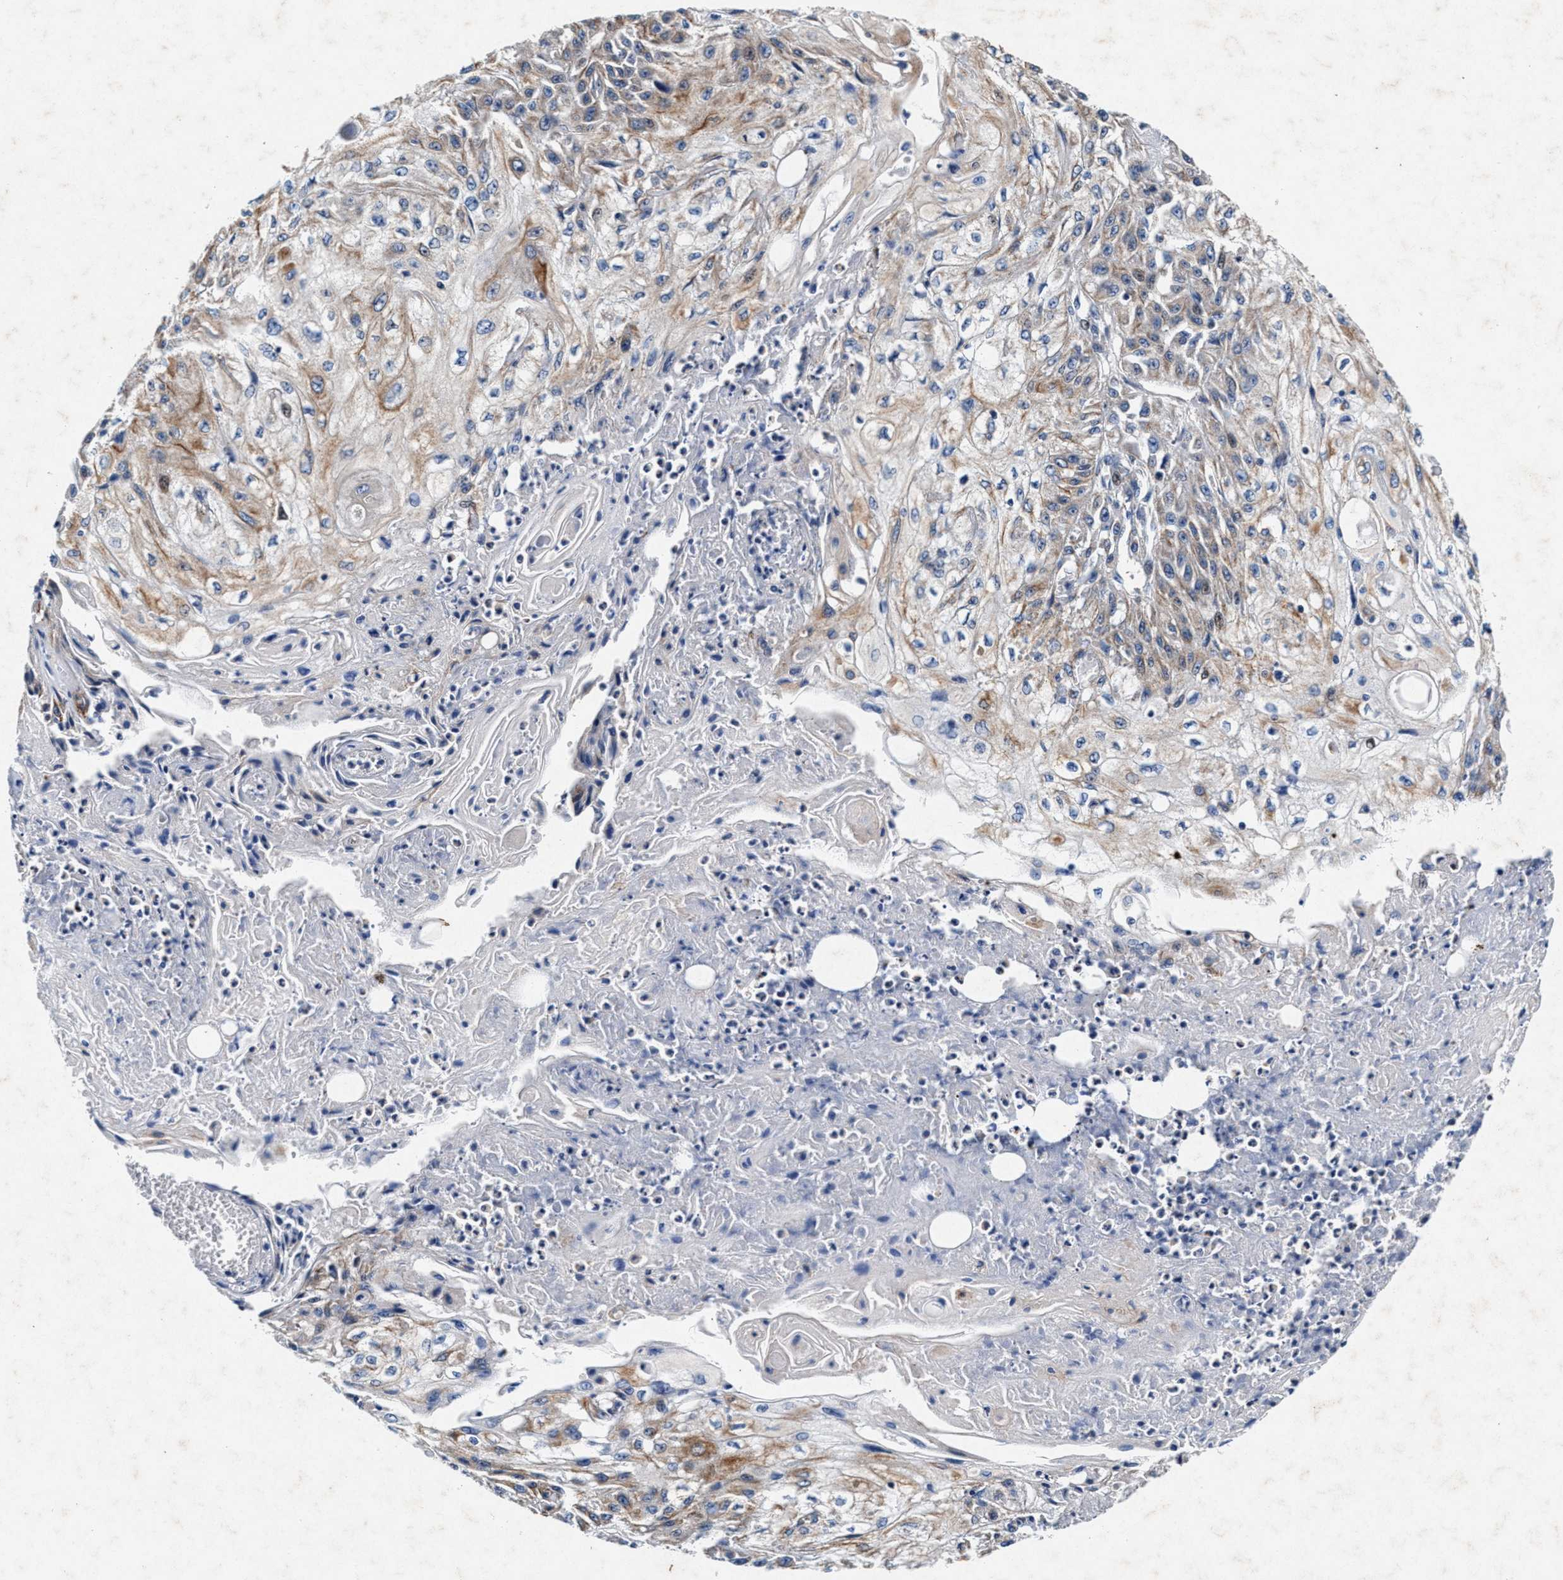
{"staining": {"intensity": "weak", "quantity": ">75%", "location": "cytoplasmic/membranous"}, "tissue": "skin cancer", "cell_type": "Tumor cells", "image_type": "cancer", "snomed": [{"axis": "morphology", "description": "Squamous cell carcinoma, NOS"}, {"axis": "morphology", "description": "Squamous cell carcinoma, metastatic, NOS"}, {"axis": "topography", "description": "Skin"}, {"axis": "topography", "description": "Lymph node"}], "caption": "Immunohistochemistry (IHC) of human skin cancer shows low levels of weak cytoplasmic/membranous expression in about >75% of tumor cells.", "gene": "SLC8A1", "patient": {"sex": "male", "age": 75}}